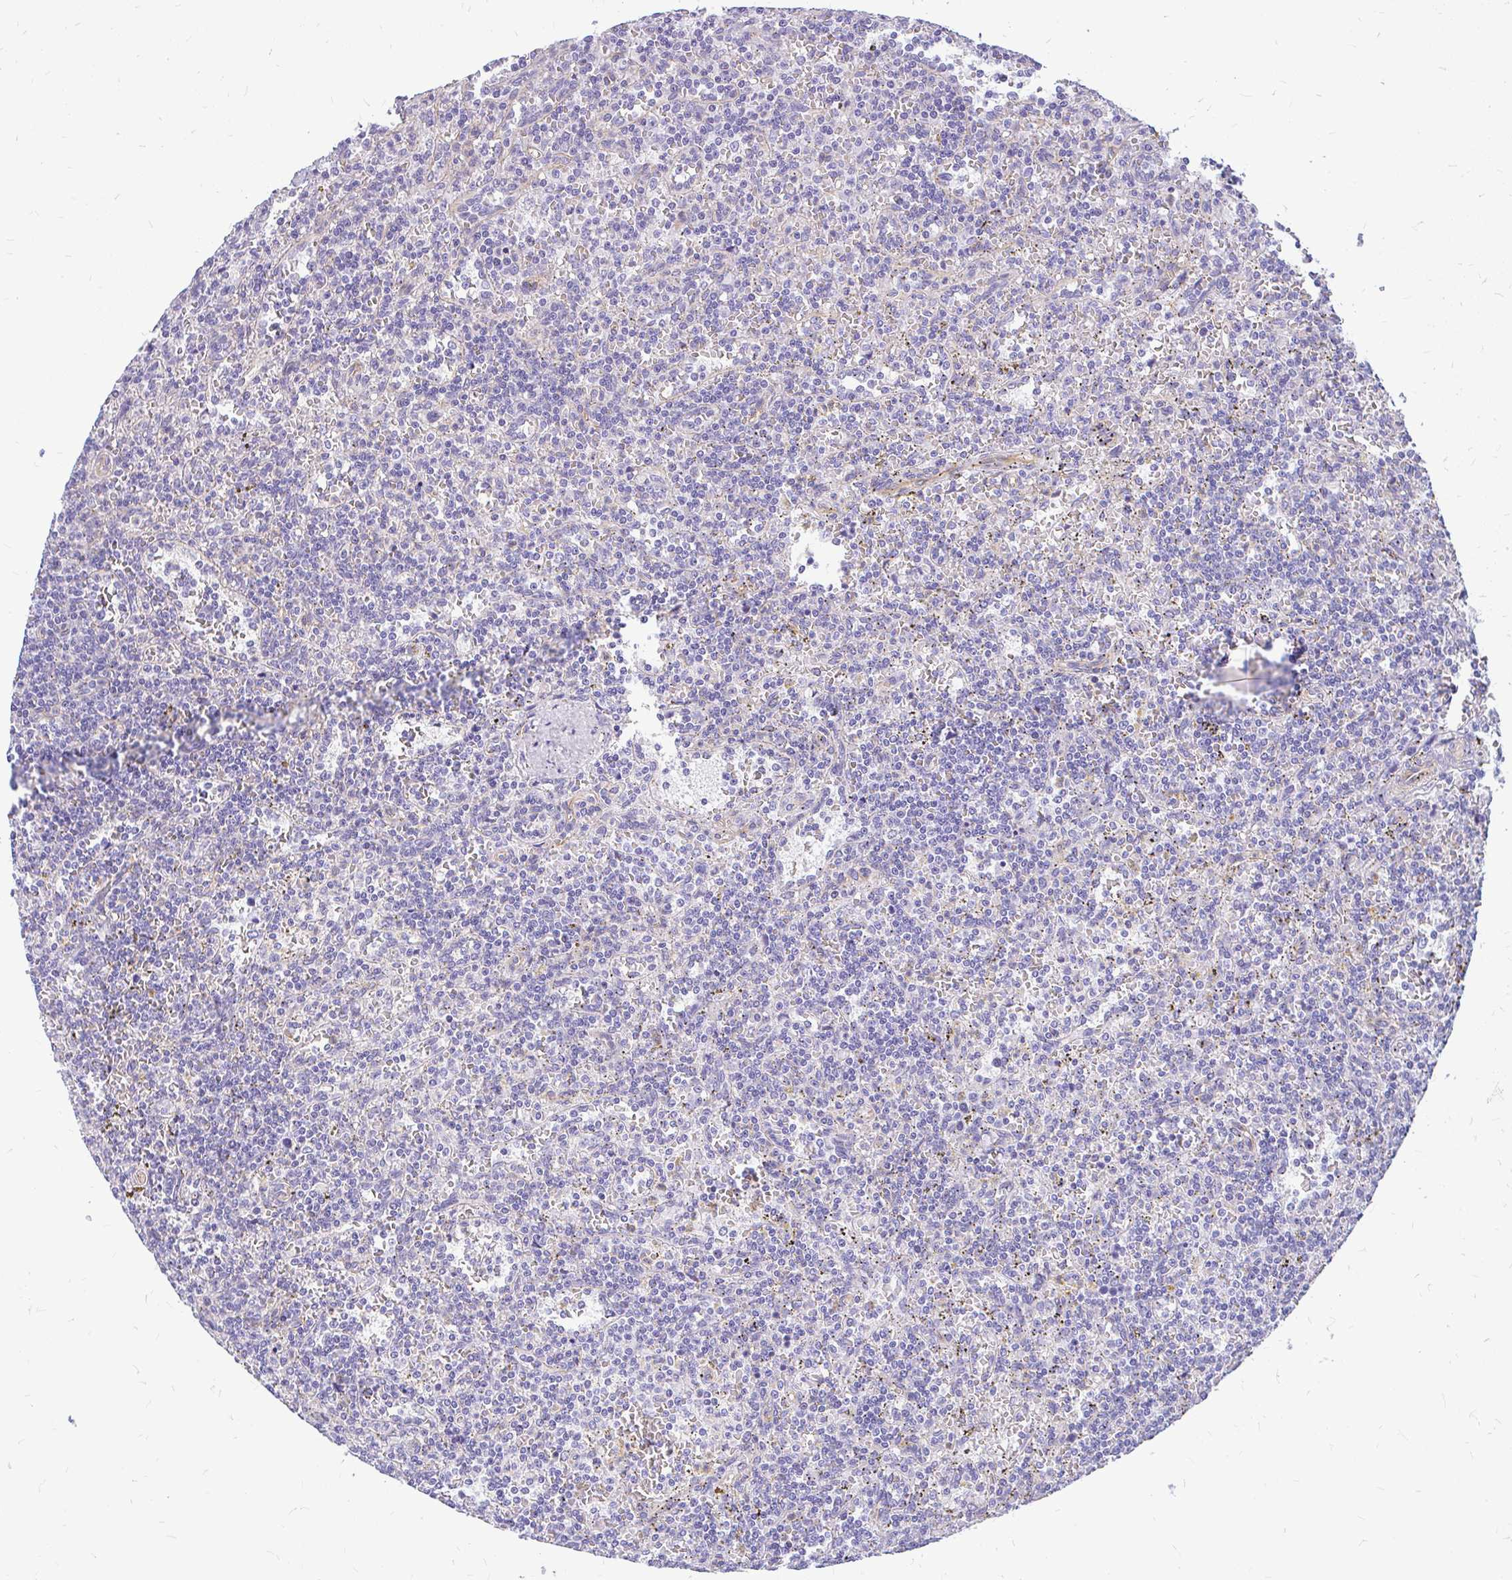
{"staining": {"intensity": "negative", "quantity": "none", "location": "none"}, "tissue": "lymphoma", "cell_type": "Tumor cells", "image_type": "cancer", "snomed": [{"axis": "morphology", "description": "Malignant lymphoma, non-Hodgkin's type, Low grade"}, {"axis": "topography", "description": "Spleen"}], "caption": "This is a micrograph of immunohistochemistry staining of lymphoma, which shows no expression in tumor cells.", "gene": "FAM83C", "patient": {"sex": "male", "age": 73}}